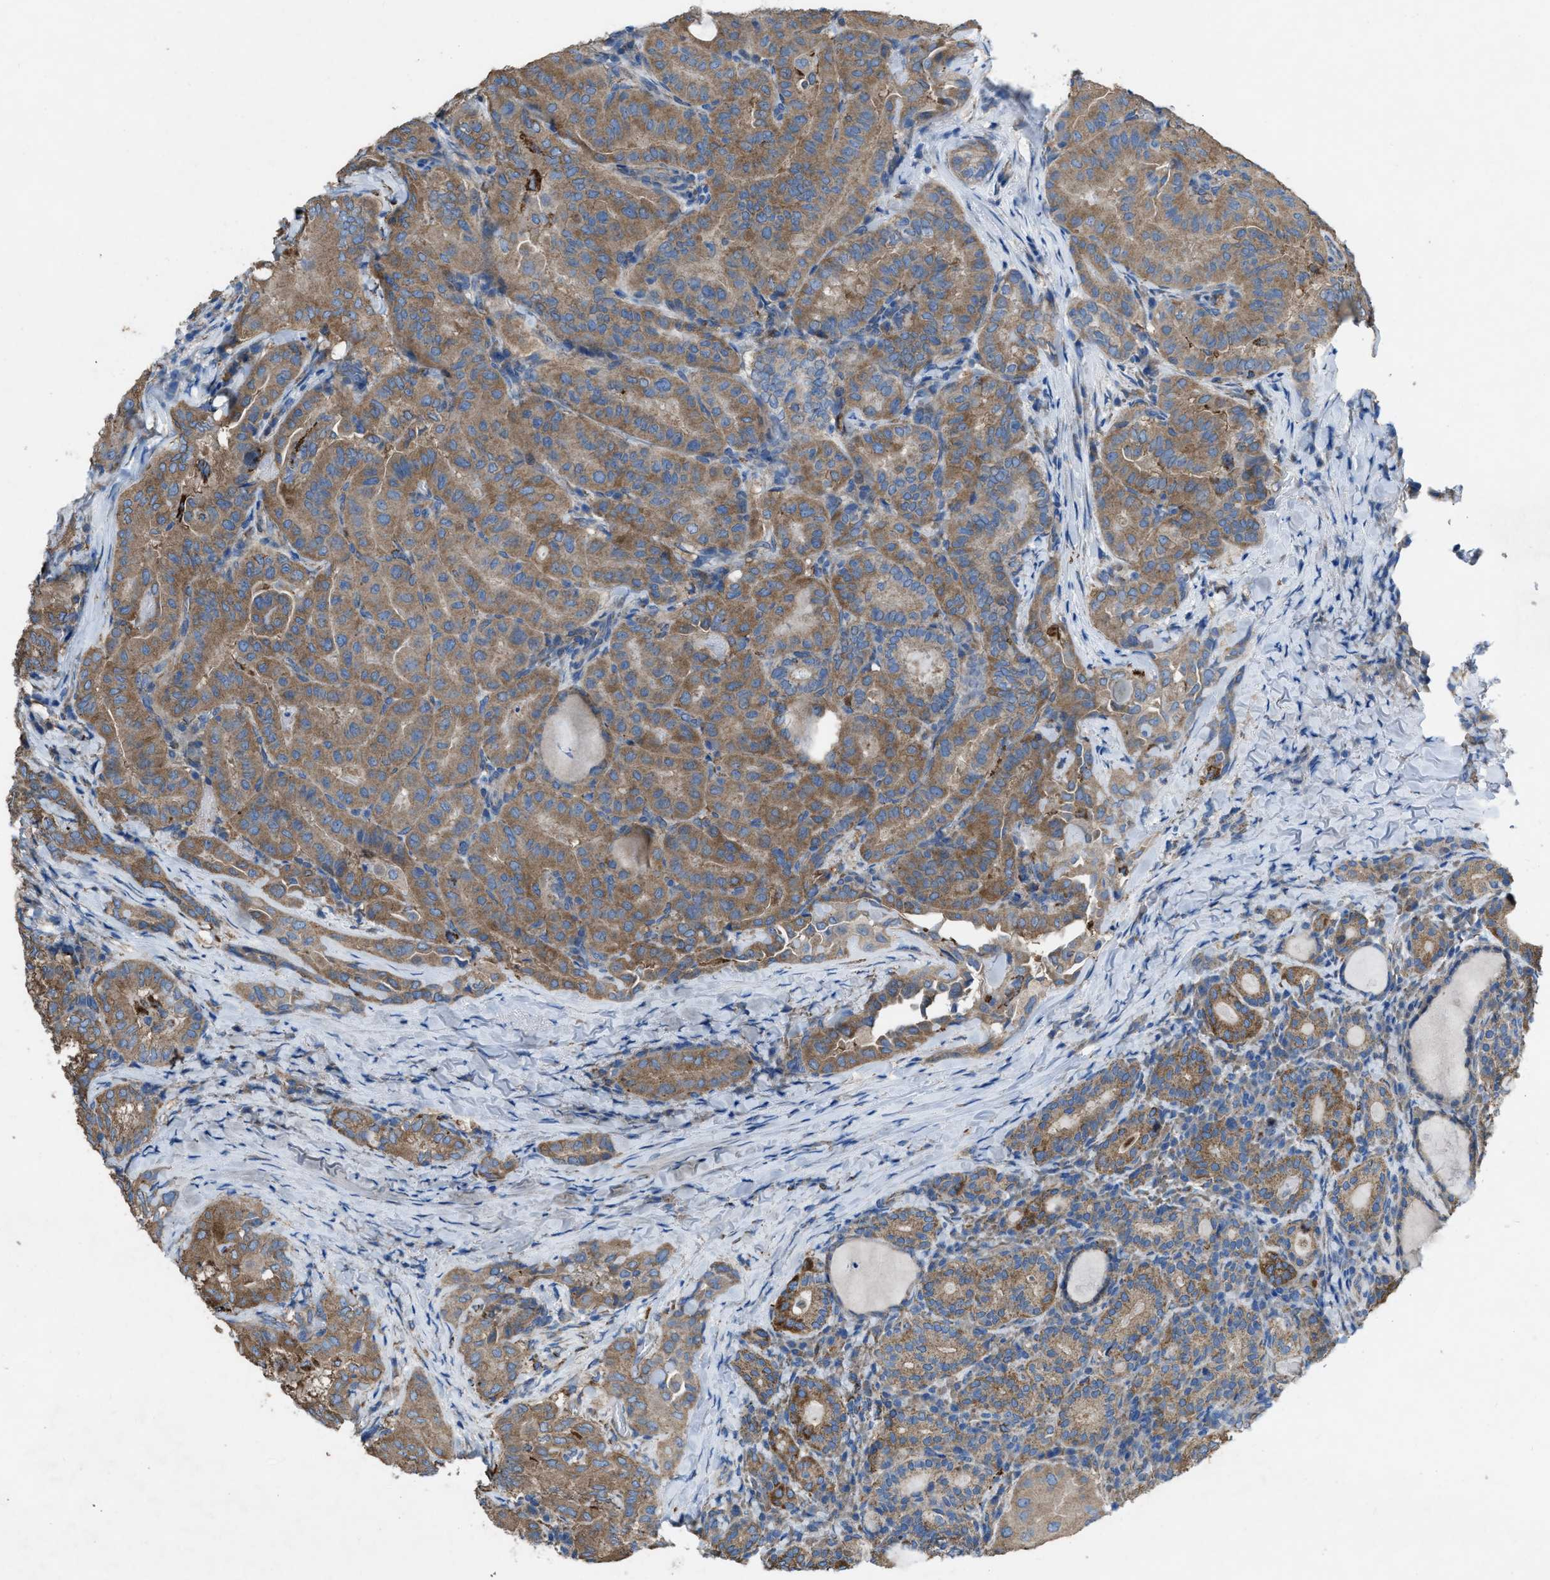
{"staining": {"intensity": "moderate", "quantity": ">75%", "location": "cytoplasmic/membranous"}, "tissue": "thyroid cancer", "cell_type": "Tumor cells", "image_type": "cancer", "snomed": [{"axis": "morphology", "description": "Papillary adenocarcinoma, NOS"}, {"axis": "topography", "description": "Thyroid gland"}], "caption": "DAB immunohistochemical staining of human papillary adenocarcinoma (thyroid) exhibits moderate cytoplasmic/membranous protein positivity in approximately >75% of tumor cells.", "gene": "DOLPP1", "patient": {"sex": "female", "age": 42}}